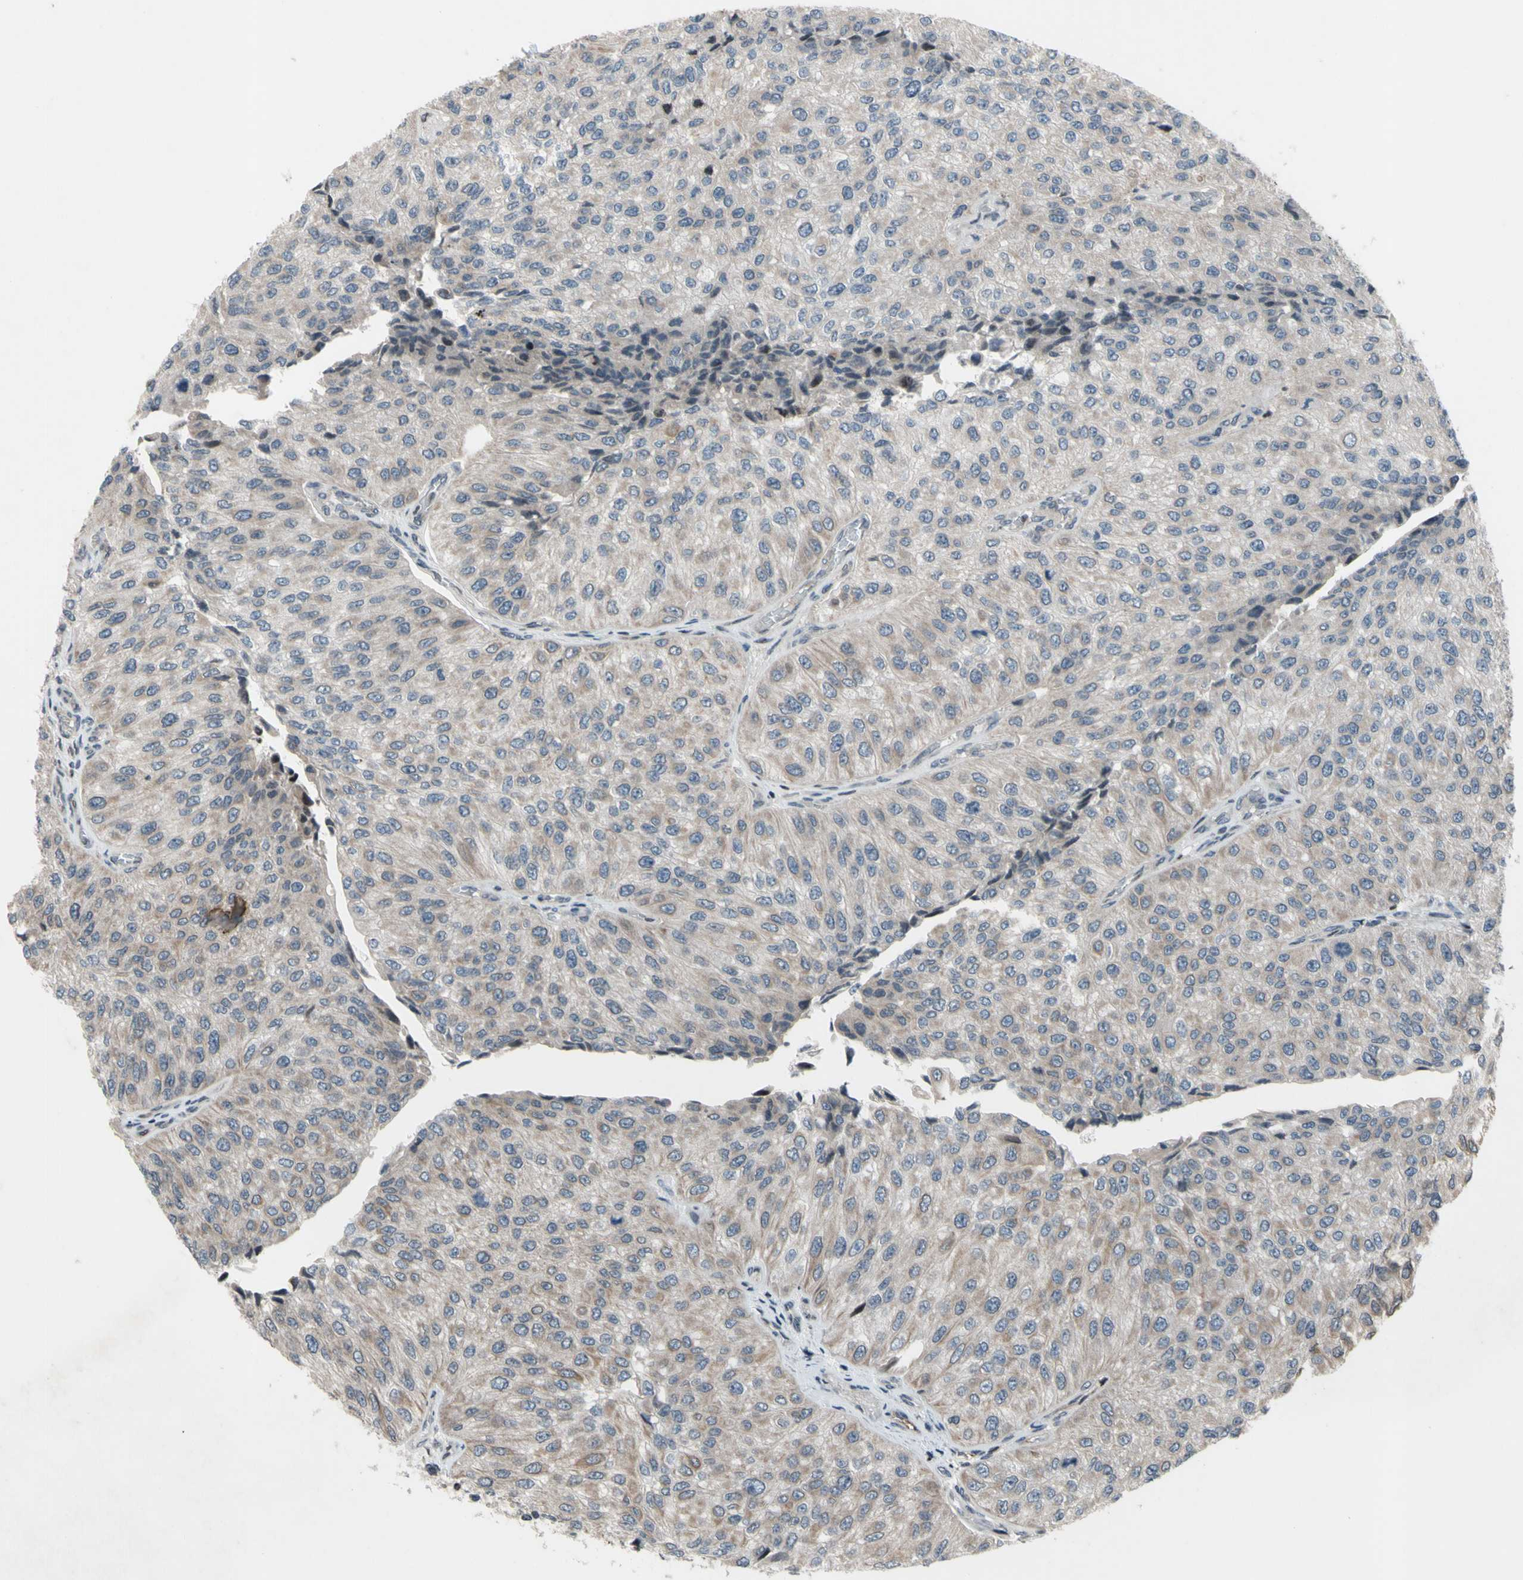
{"staining": {"intensity": "negative", "quantity": "none", "location": "none"}, "tissue": "urothelial cancer", "cell_type": "Tumor cells", "image_type": "cancer", "snomed": [{"axis": "morphology", "description": "Urothelial carcinoma, High grade"}, {"axis": "topography", "description": "Kidney"}, {"axis": "topography", "description": "Urinary bladder"}], "caption": "The image demonstrates no significant expression in tumor cells of high-grade urothelial carcinoma.", "gene": "XPO1", "patient": {"sex": "male", "age": 77}}